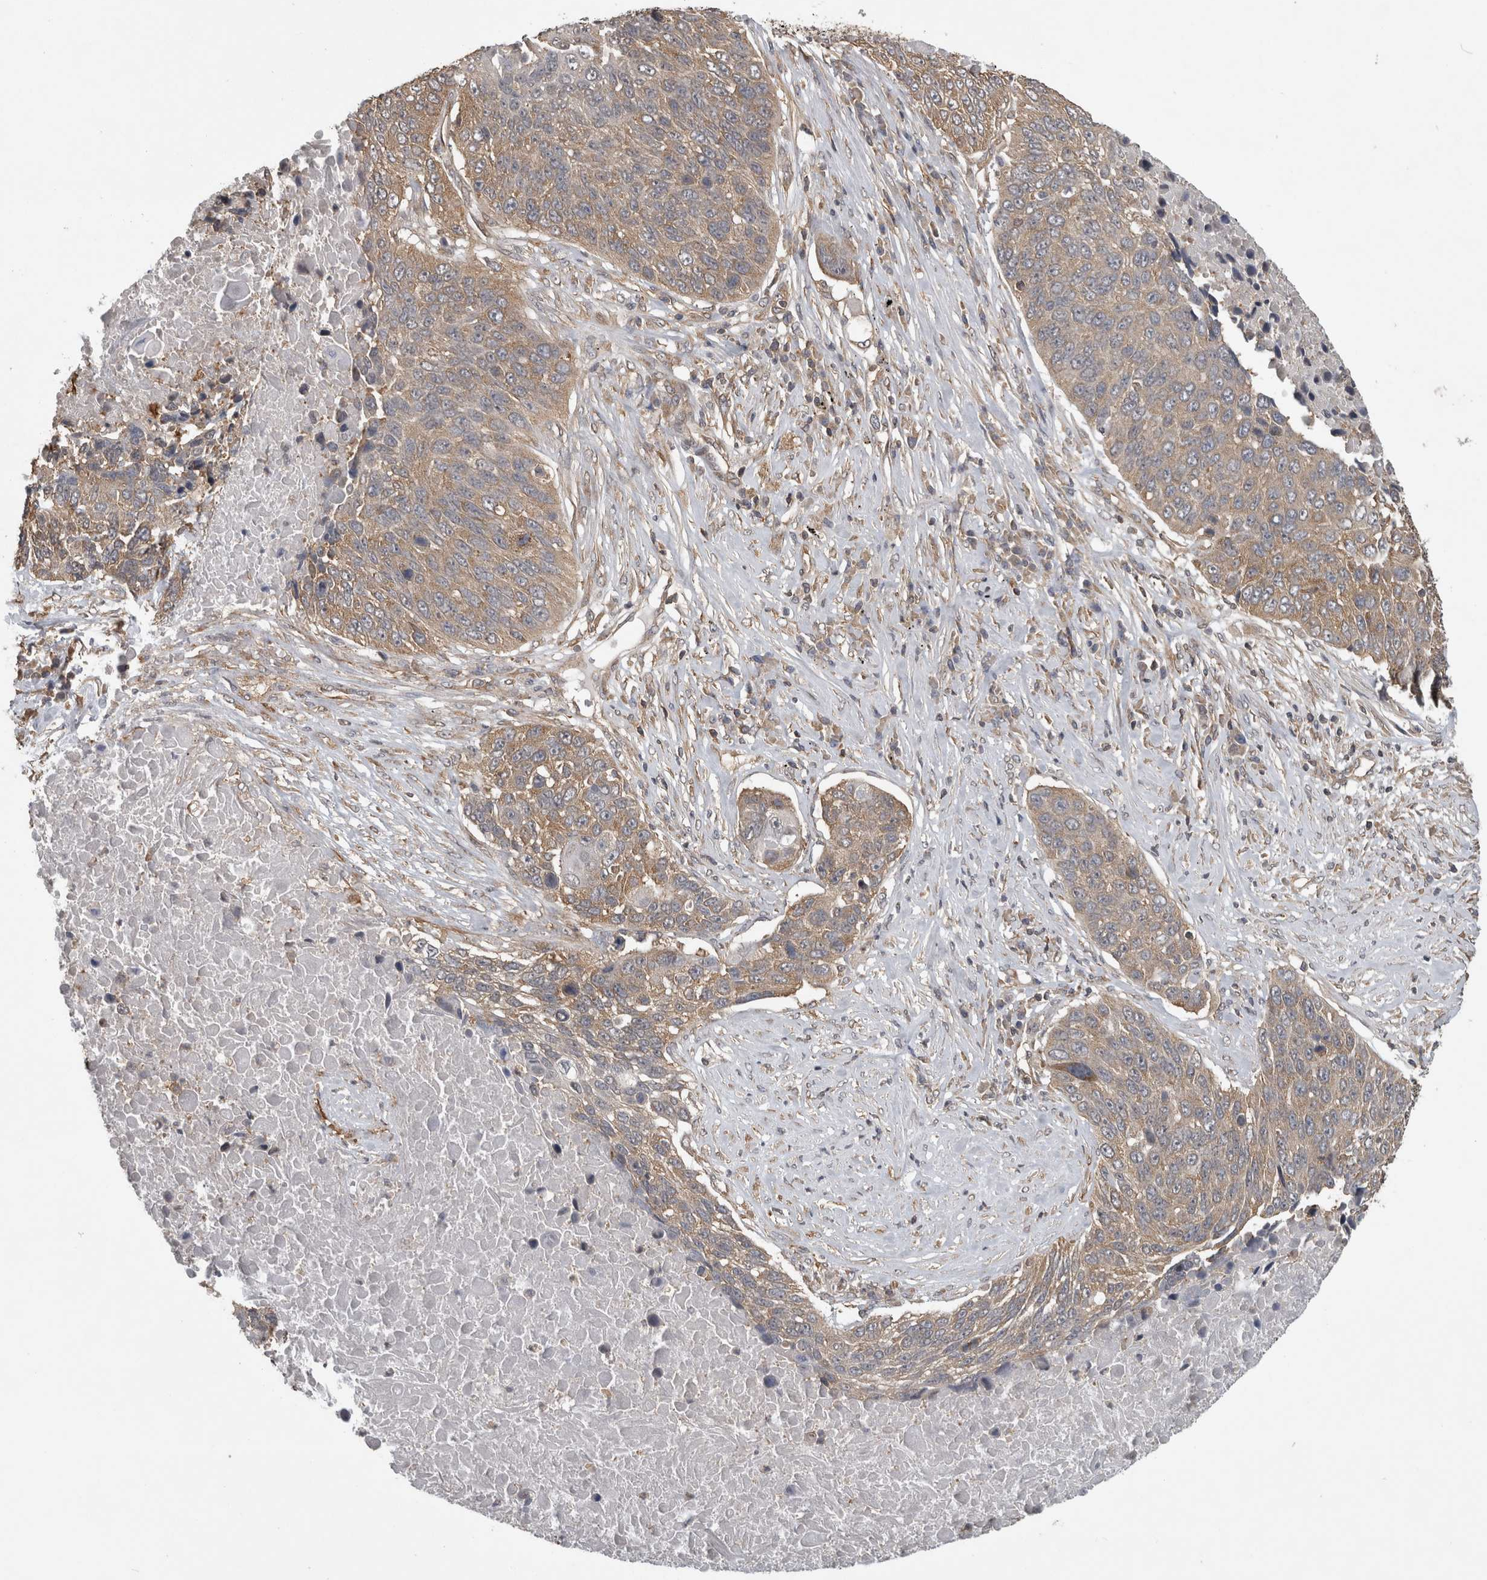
{"staining": {"intensity": "weak", "quantity": ">75%", "location": "cytoplasmic/membranous"}, "tissue": "lung cancer", "cell_type": "Tumor cells", "image_type": "cancer", "snomed": [{"axis": "morphology", "description": "Squamous cell carcinoma, NOS"}, {"axis": "topography", "description": "Lung"}], "caption": "IHC of lung cancer (squamous cell carcinoma) shows low levels of weak cytoplasmic/membranous staining in approximately >75% of tumor cells. Nuclei are stained in blue.", "gene": "ATXN2", "patient": {"sex": "male", "age": 66}}